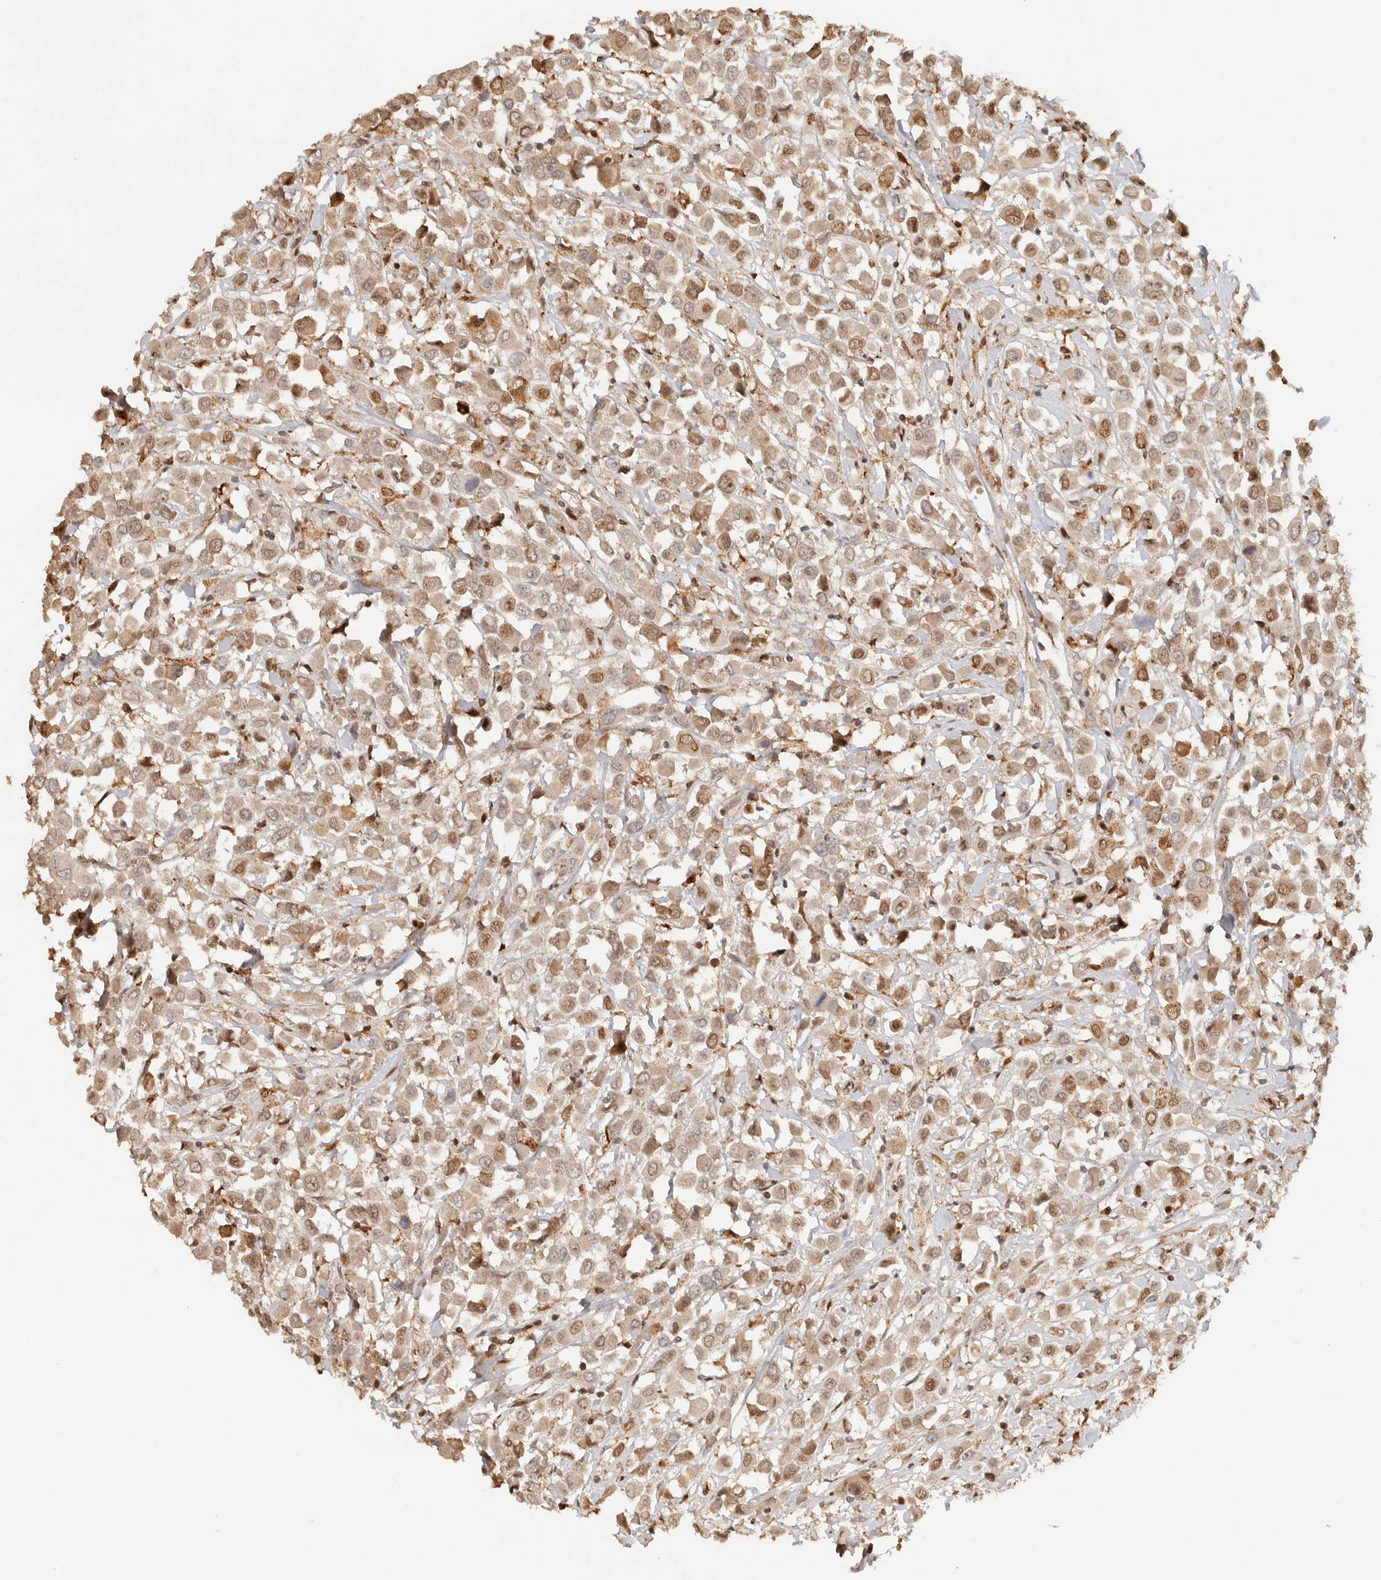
{"staining": {"intensity": "moderate", "quantity": ">75%", "location": "nuclear"}, "tissue": "breast cancer", "cell_type": "Tumor cells", "image_type": "cancer", "snomed": [{"axis": "morphology", "description": "Duct carcinoma"}, {"axis": "topography", "description": "Breast"}], "caption": "Human breast infiltrating ductal carcinoma stained with a protein marker exhibits moderate staining in tumor cells.", "gene": "NPAS2", "patient": {"sex": "female", "age": 61}}